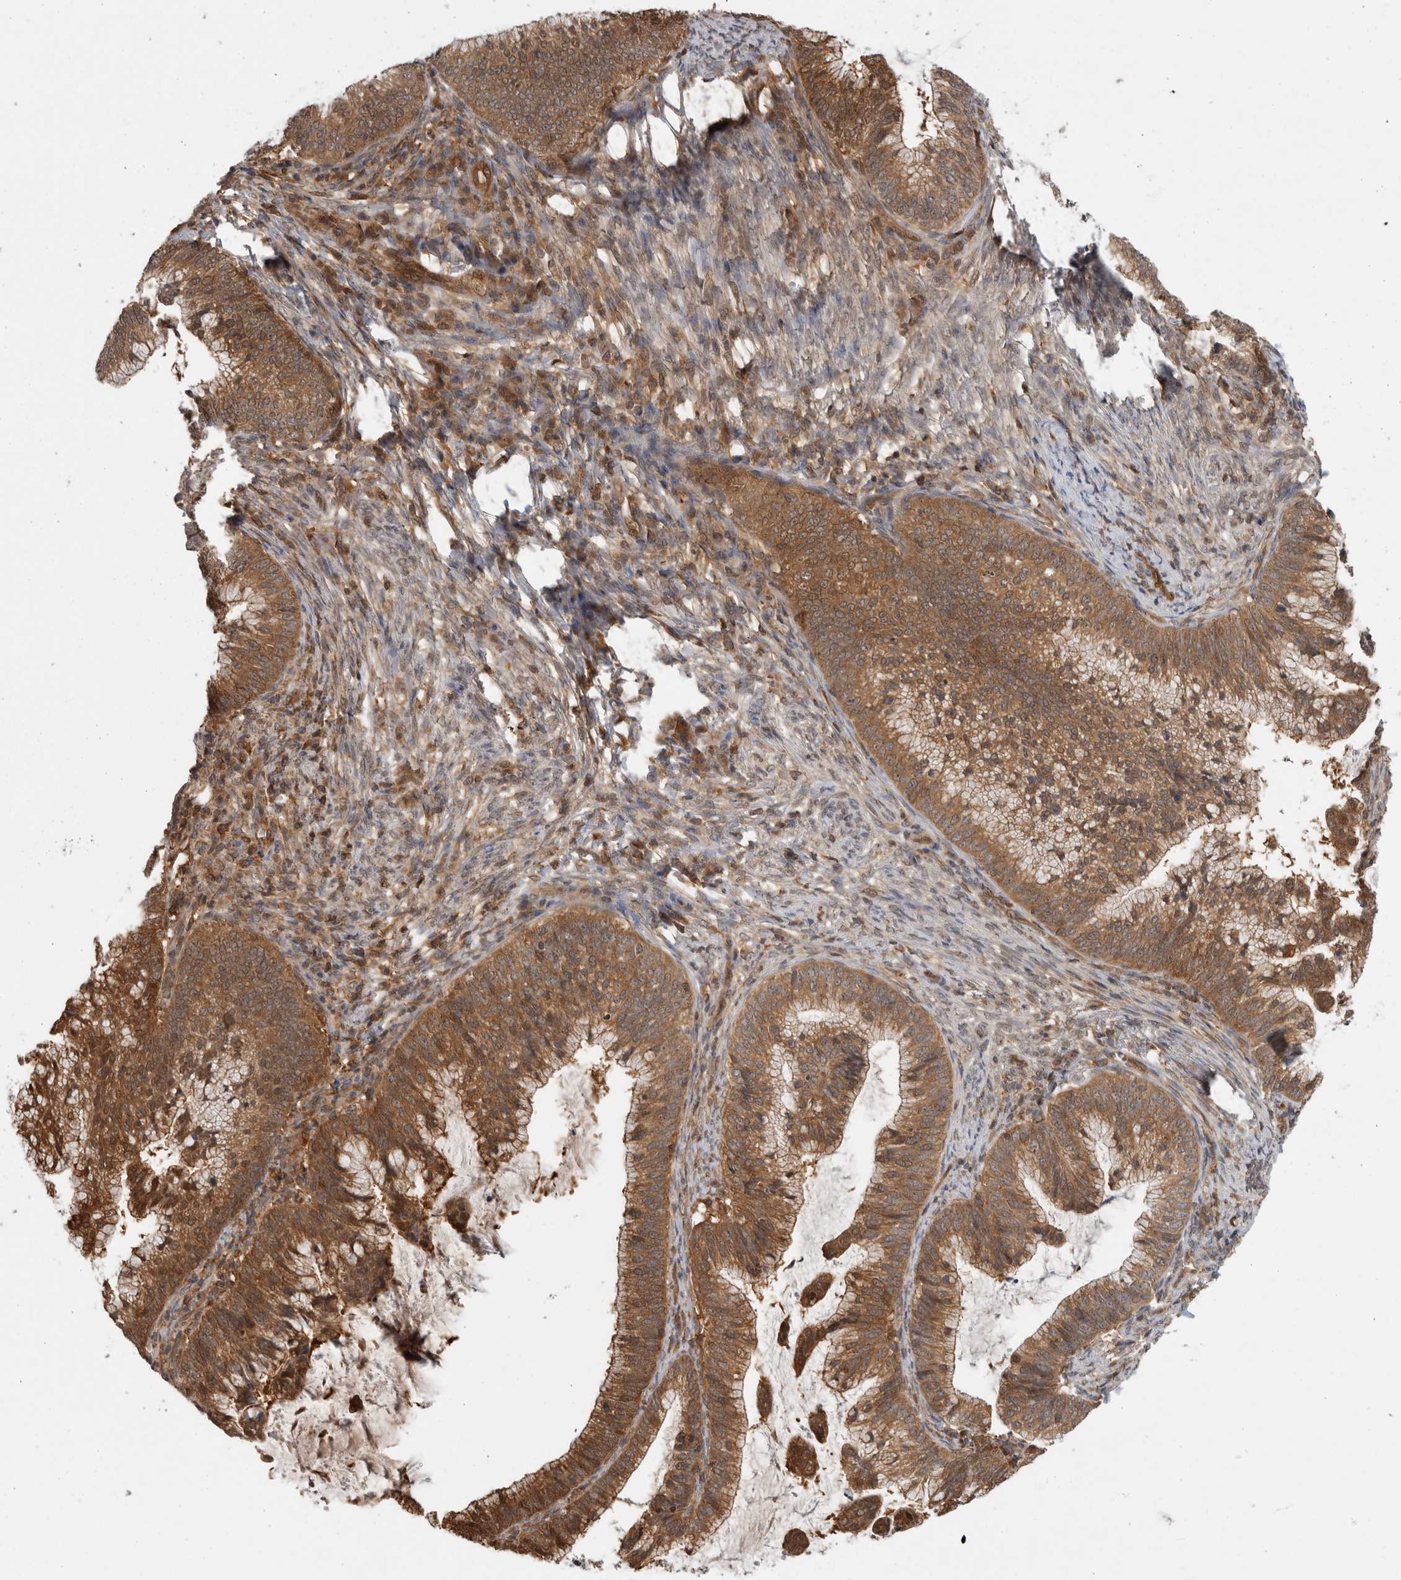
{"staining": {"intensity": "moderate", "quantity": ">75%", "location": "cytoplasmic/membranous"}, "tissue": "cervical cancer", "cell_type": "Tumor cells", "image_type": "cancer", "snomed": [{"axis": "morphology", "description": "Adenocarcinoma, NOS"}, {"axis": "topography", "description": "Cervix"}], "caption": "Cervical adenocarcinoma stained for a protein displays moderate cytoplasmic/membranous positivity in tumor cells.", "gene": "ASTN2", "patient": {"sex": "female", "age": 36}}